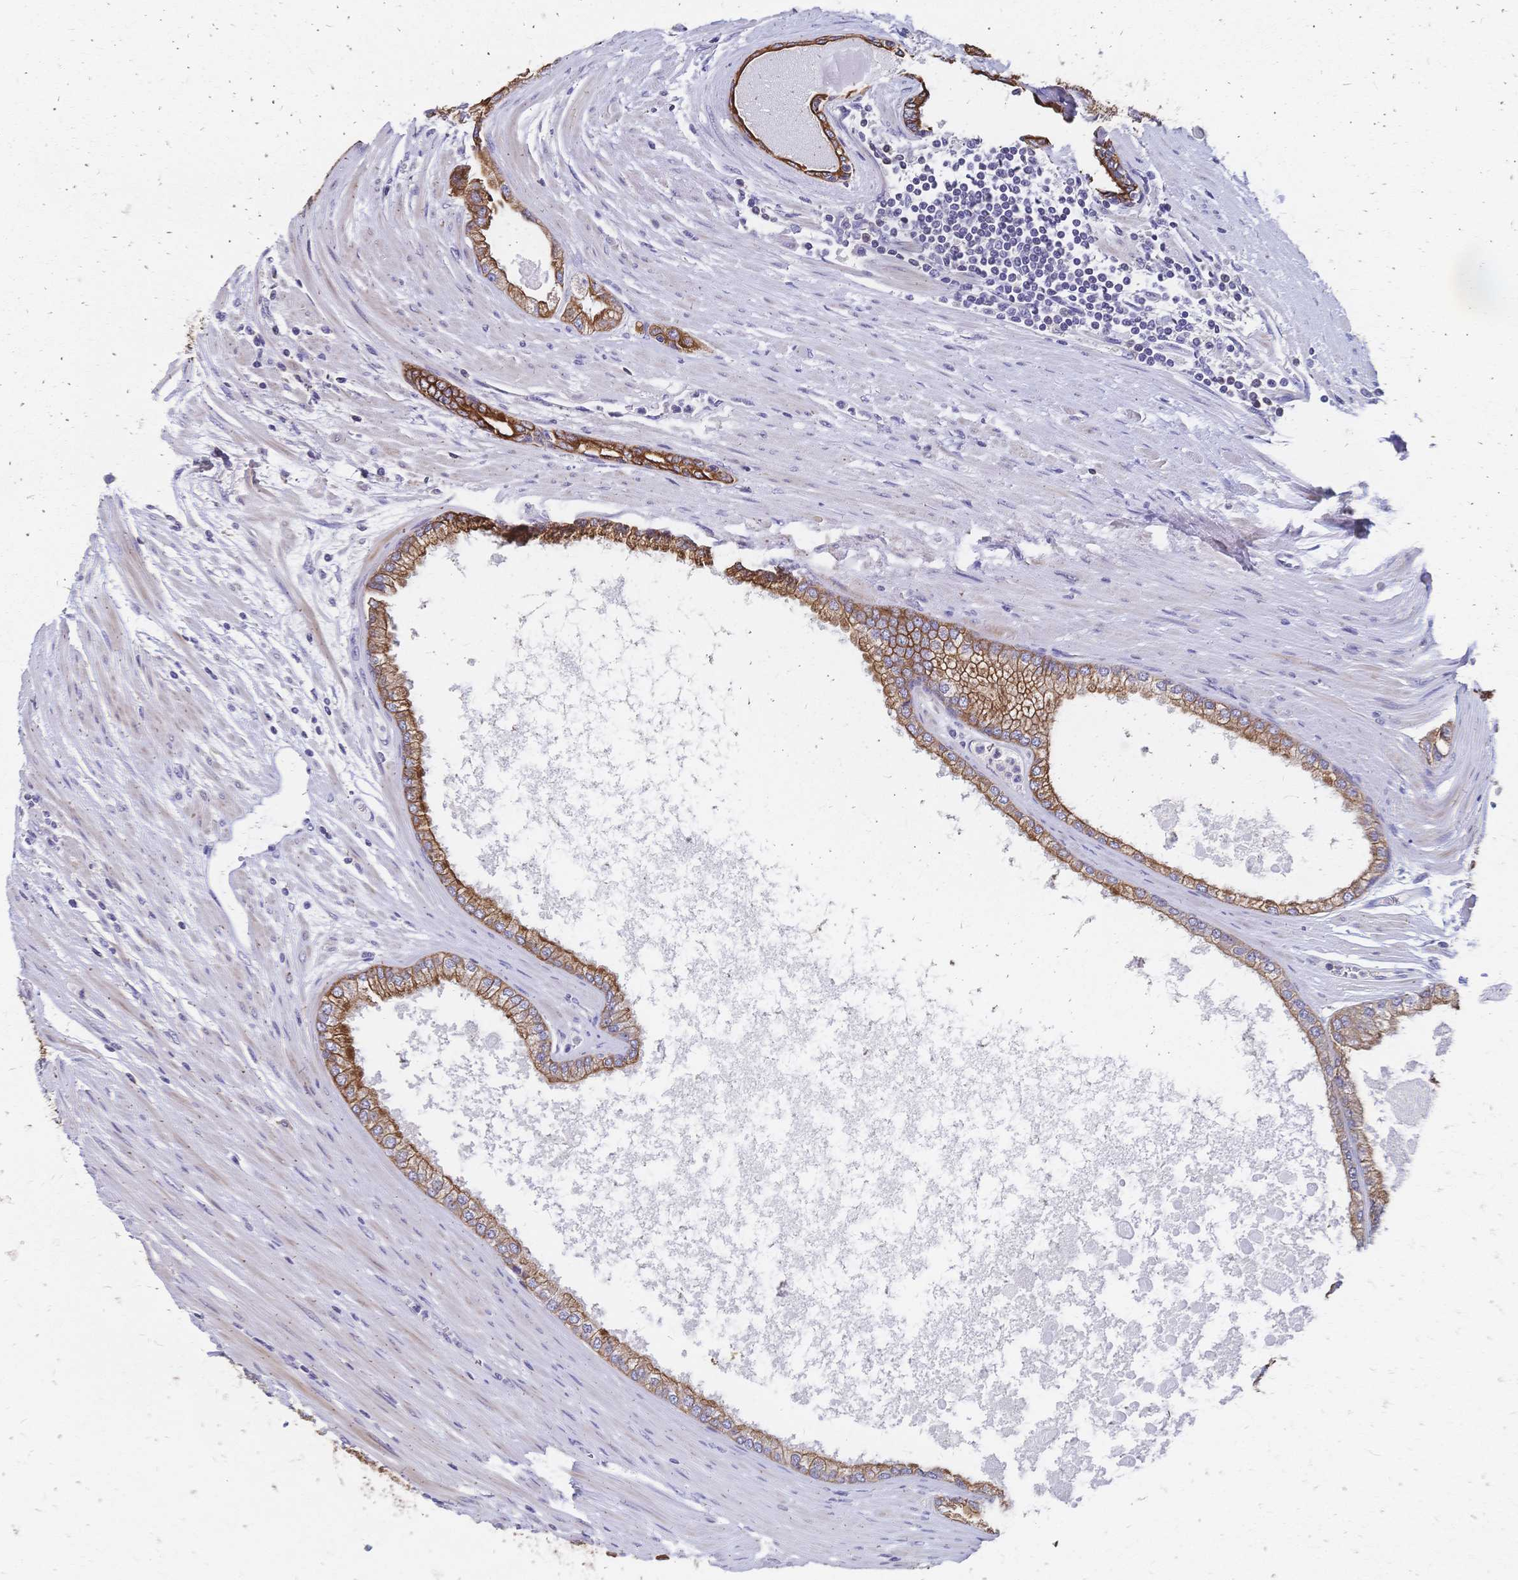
{"staining": {"intensity": "strong", "quantity": ">75%", "location": "cytoplasmic/membranous"}, "tissue": "prostate cancer", "cell_type": "Tumor cells", "image_type": "cancer", "snomed": [{"axis": "morphology", "description": "Adenocarcinoma, Low grade"}, {"axis": "topography", "description": "Prostate"}], "caption": "Immunohistochemistry (DAB (3,3'-diaminobenzidine)) staining of human prostate adenocarcinoma (low-grade) shows strong cytoplasmic/membranous protein positivity in about >75% of tumor cells. (IHC, brightfield microscopy, high magnification).", "gene": "DTNB", "patient": {"sex": "male", "age": 67}}